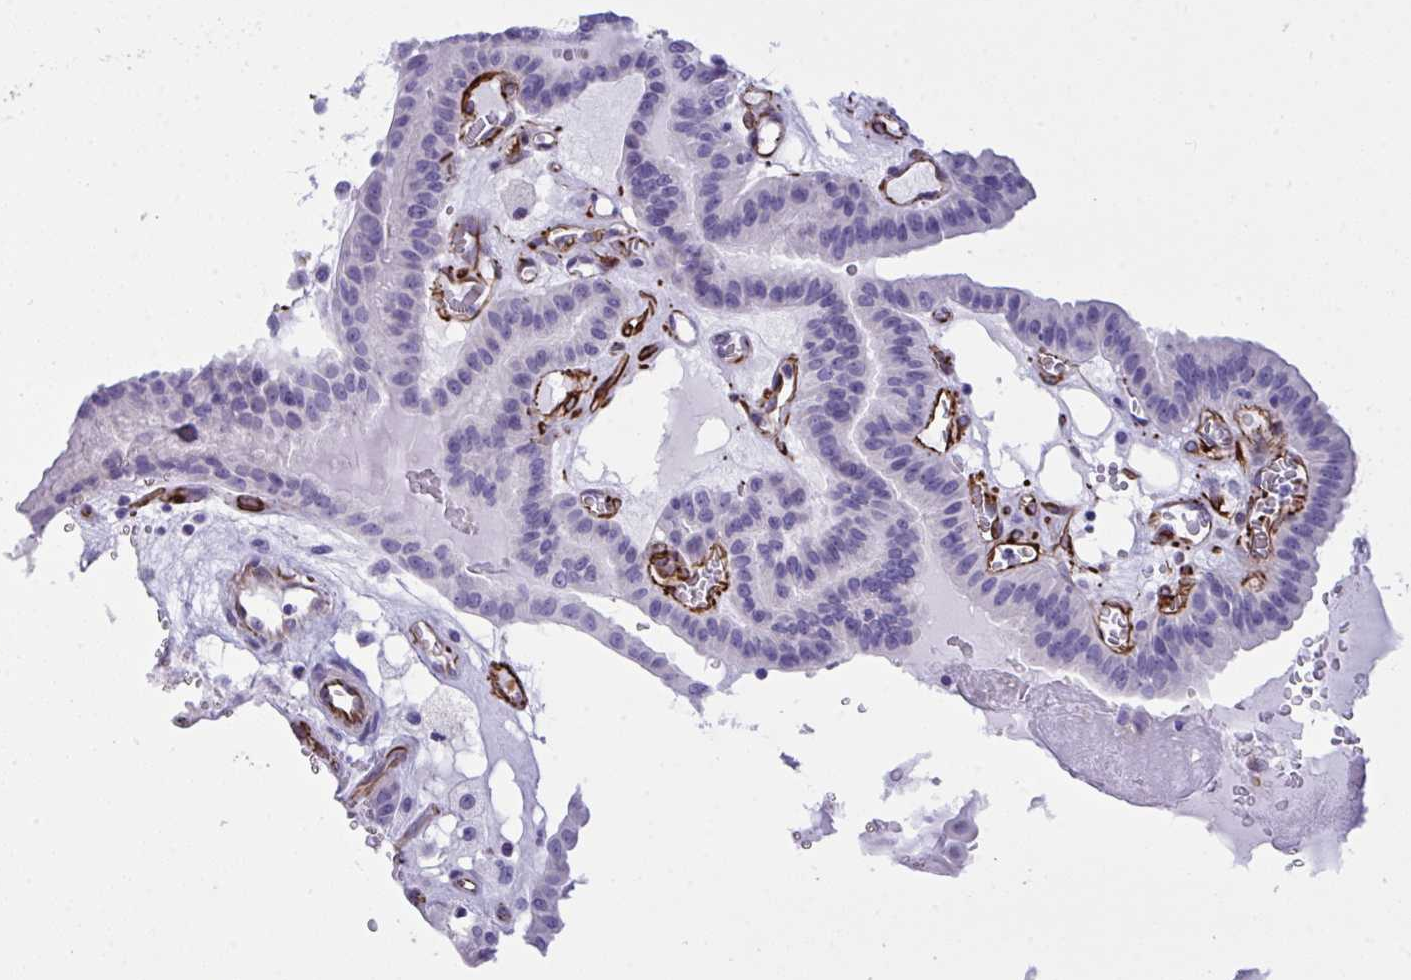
{"staining": {"intensity": "negative", "quantity": "none", "location": "none"}, "tissue": "thyroid cancer", "cell_type": "Tumor cells", "image_type": "cancer", "snomed": [{"axis": "morphology", "description": "Papillary adenocarcinoma, NOS"}, {"axis": "topography", "description": "Thyroid gland"}], "caption": "Immunohistochemistry image of thyroid cancer (papillary adenocarcinoma) stained for a protein (brown), which shows no staining in tumor cells.", "gene": "SLC35B1", "patient": {"sex": "male", "age": 87}}